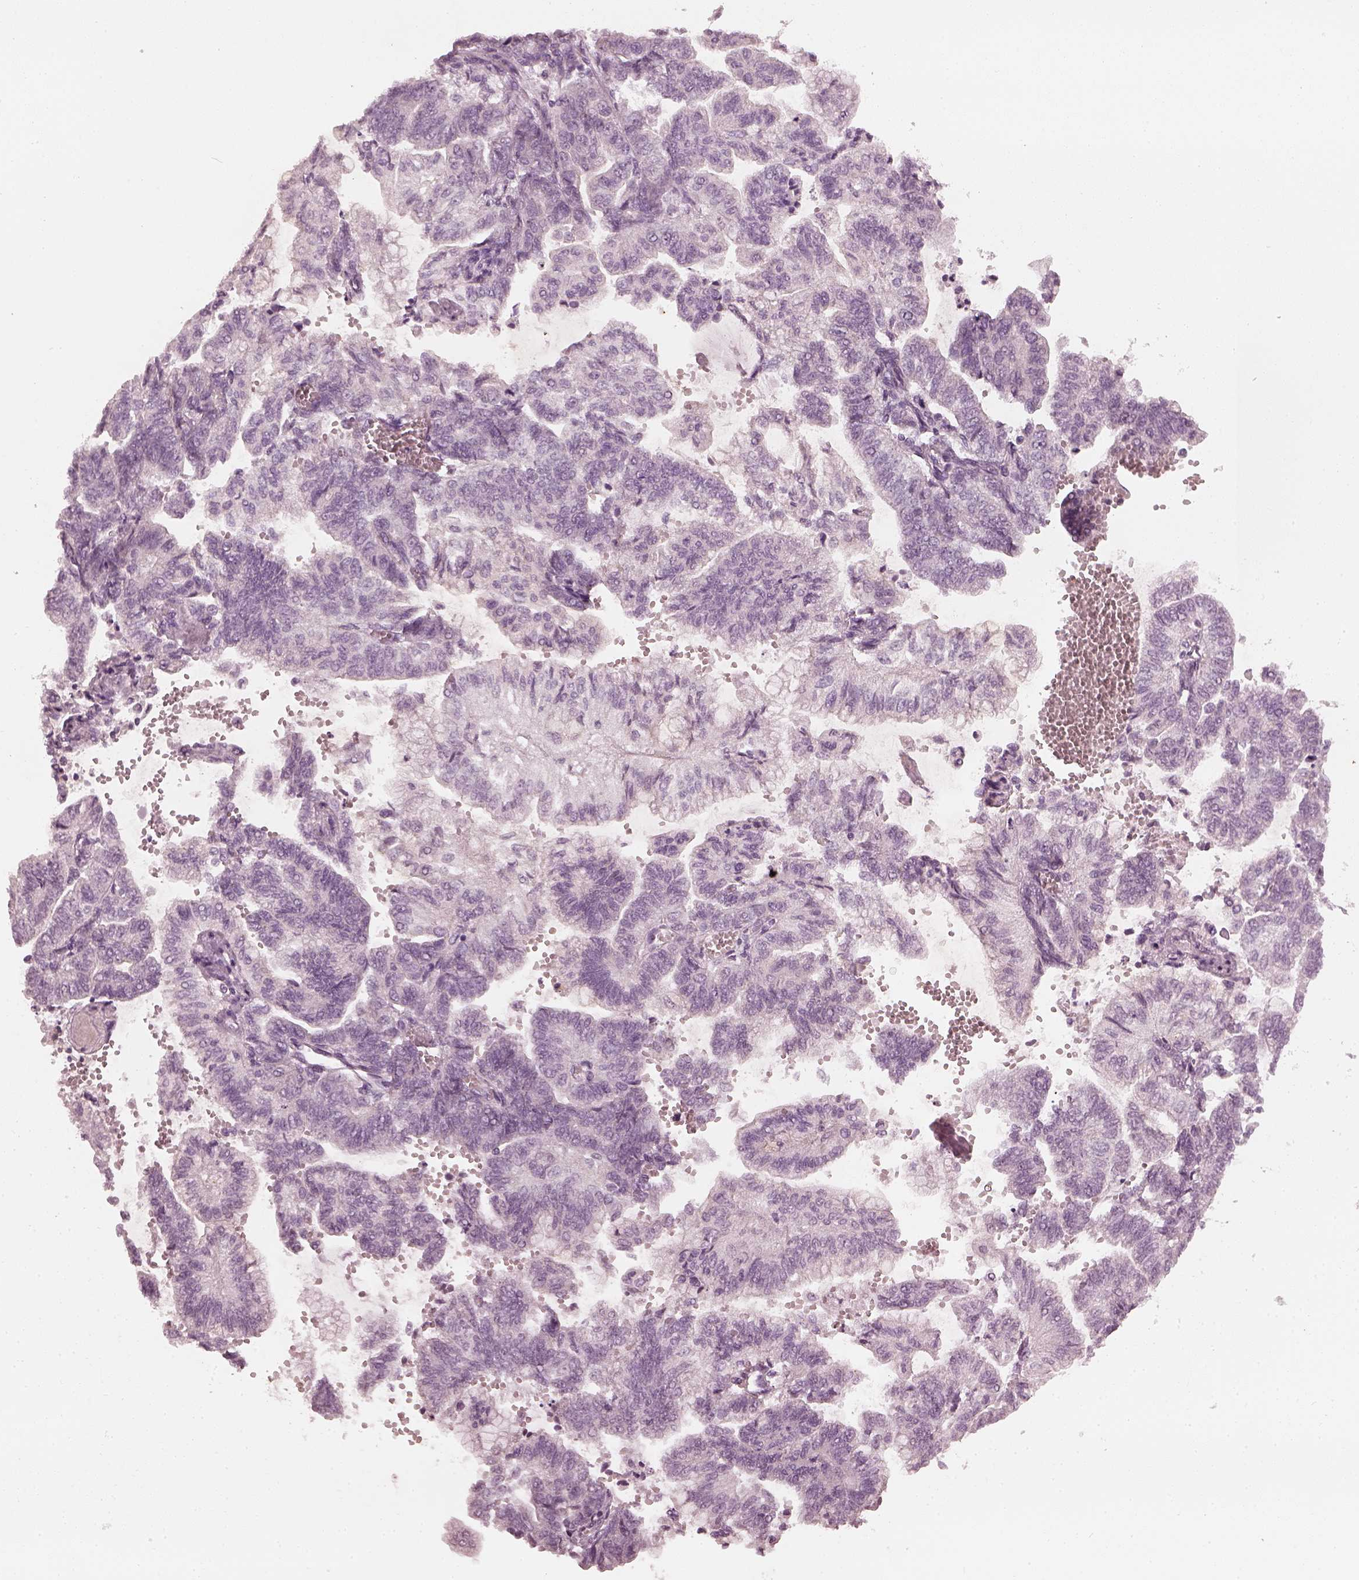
{"staining": {"intensity": "negative", "quantity": "none", "location": "none"}, "tissue": "stomach cancer", "cell_type": "Tumor cells", "image_type": "cancer", "snomed": [{"axis": "morphology", "description": "Adenocarcinoma, NOS"}, {"axis": "topography", "description": "Stomach"}], "caption": "DAB (3,3'-diaminobenzidine) immunohistochemical staining of human stomach cancer (adenocarcinoma) demonstrates no significant staining in tumor cells.", "gene": "CCDC170", "patient": {"sex": "male", "age": 83}}